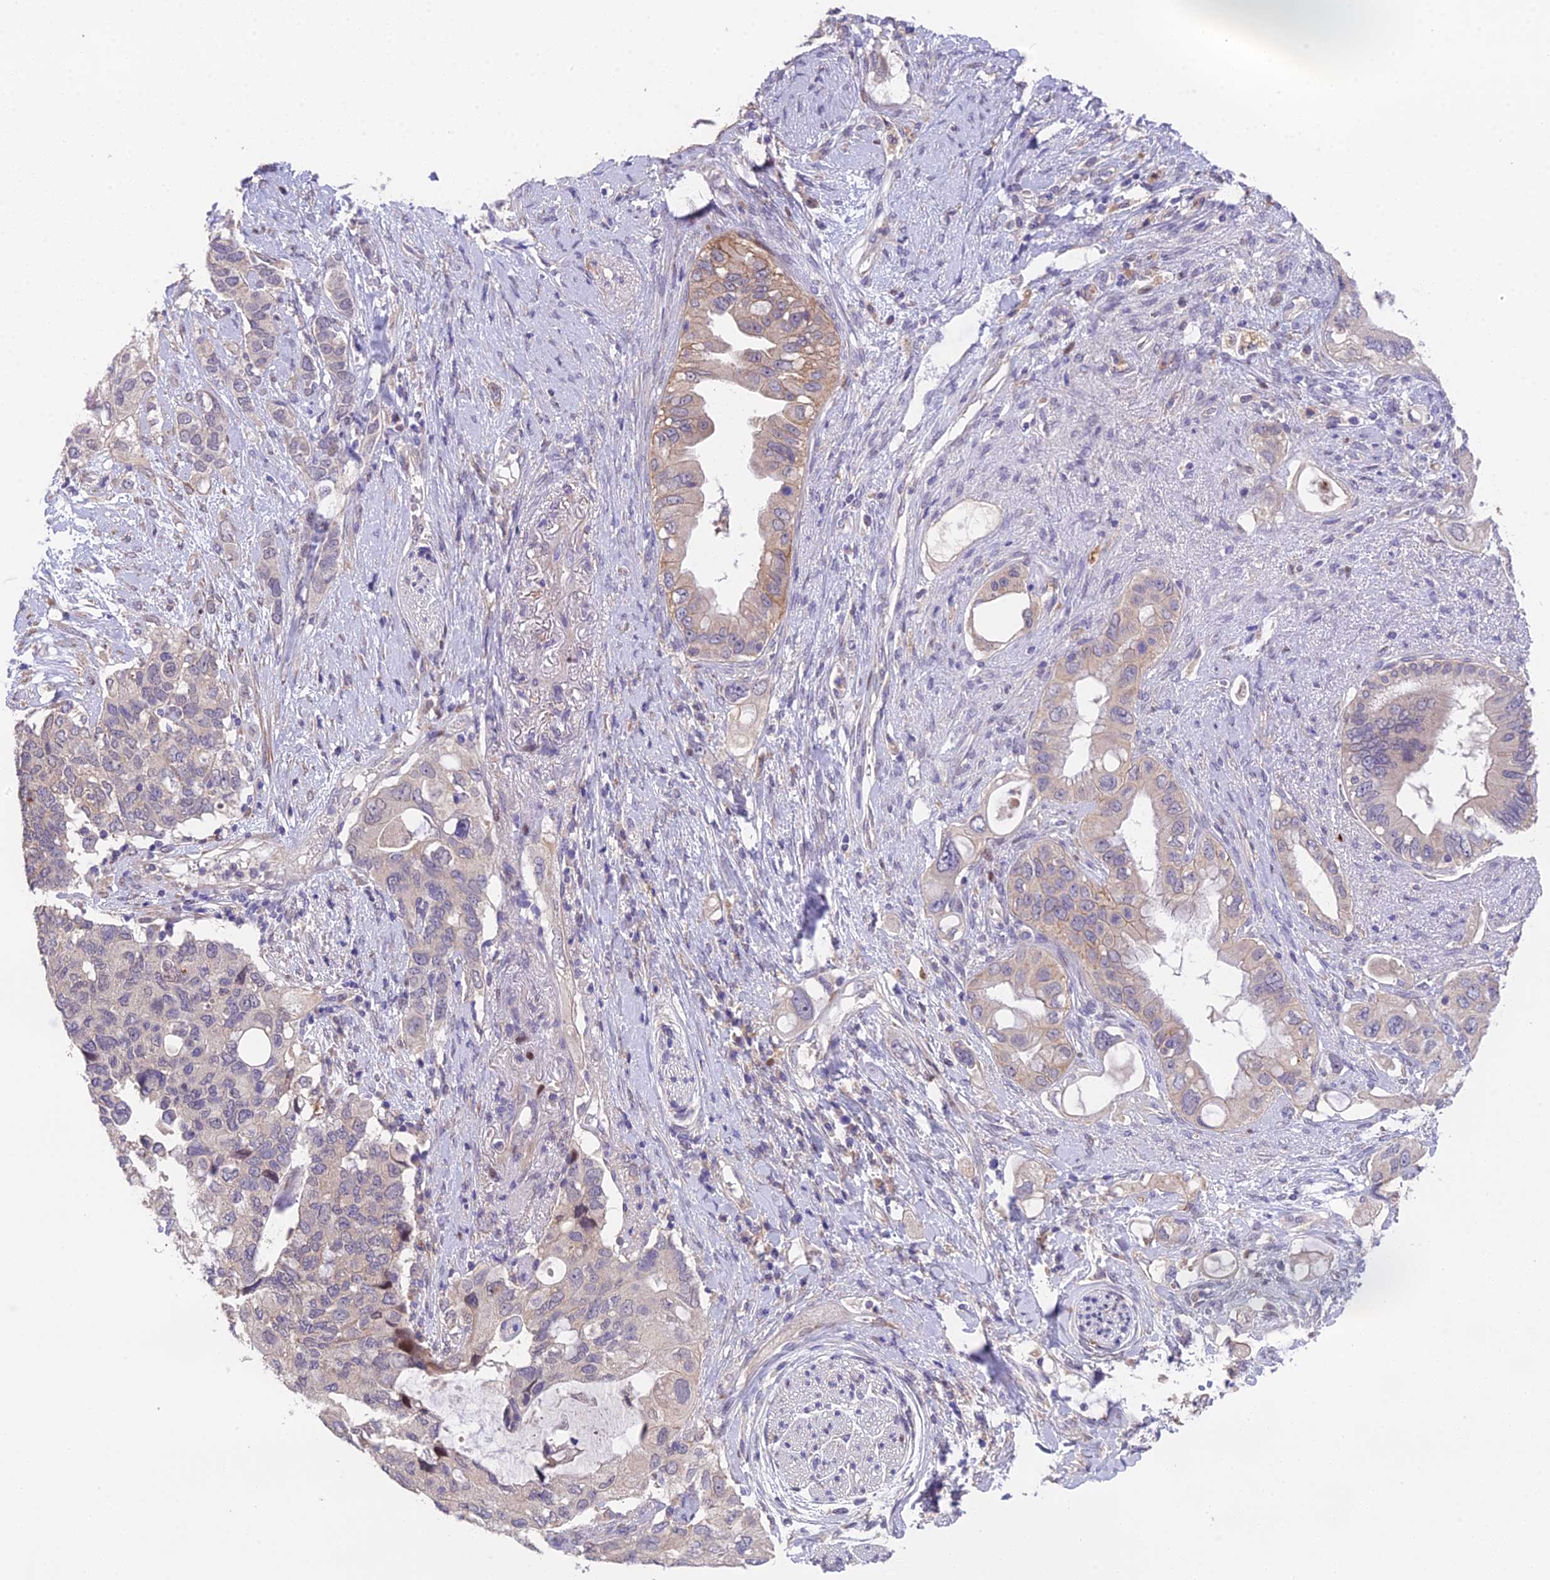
{"staining": {"intensity": "weak", "quantity": "<25%", "location": "cytoplasmic/membranous"}, "tissue": "pancreatic cancer", "cell_type": "Tumor cells", "image_type": "cancer", "snomed": [{"axis": "morphology", "description": "Adenocarcinoma, NOS"}, {"axis": "topography", "description": "Pancreas"}], "caption": "Protein analysis of pancreatic cancer demonstrates no significant staining in tumor cells.", "gene": "PUS10", "patient": {"sex": "female", "age": 56}}